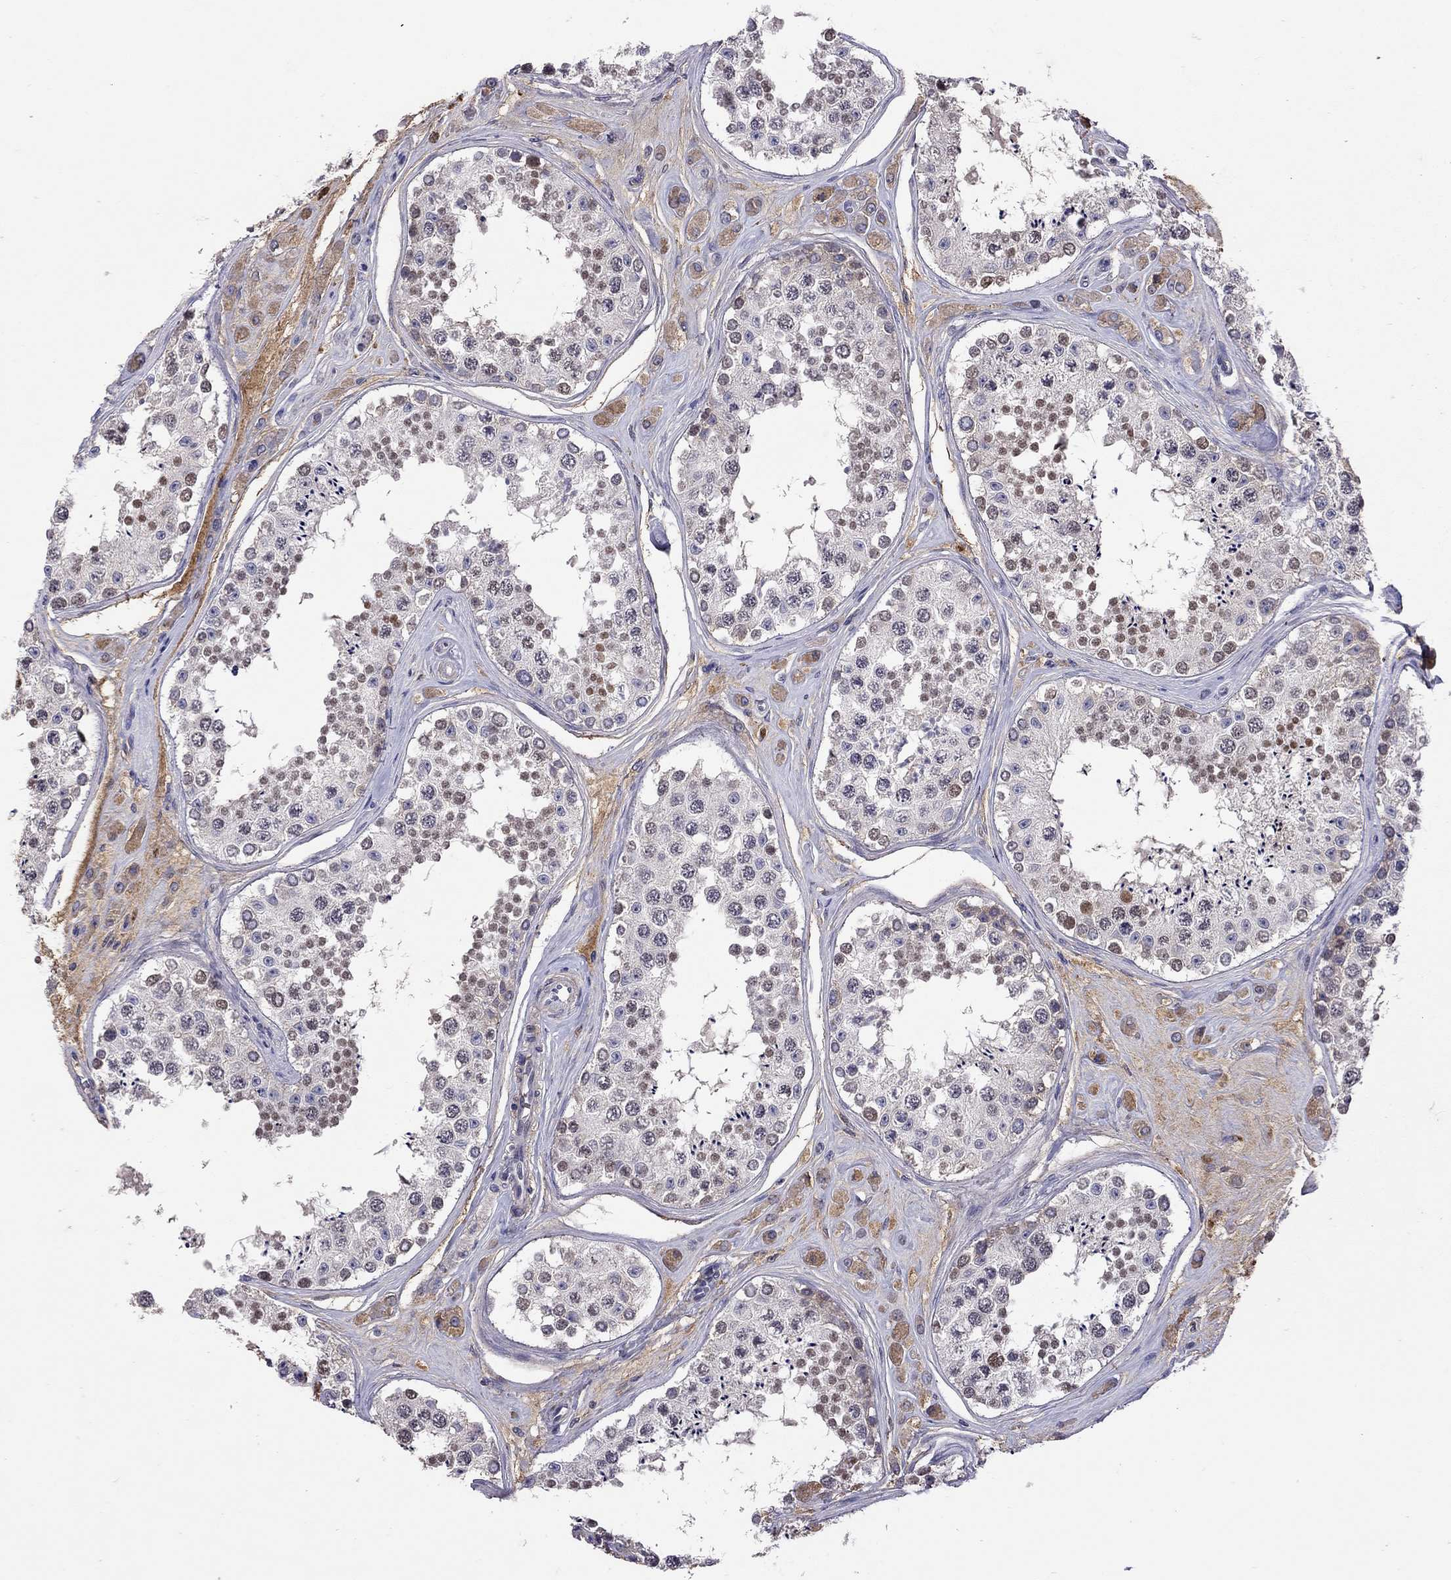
{"staining": {"intensity": "moderate", "quantity": "<25%", "location": "nuclear"}, "tissue": "testis", "cell_type": "Cells in seminiferous ducts", "image_type": "normal", "snomed": [{"axis": "morphology", "description": "Normal tissue, NOS"}, {"axis": "topography", "description": "Testis"}], "caption": "Immunohistochemical staining of unremarkable human testis displays low levels of moderate nuclear staining in approximately <25% of cells in seminiferous ducts. Nuclei are stained in blue.", "gene": "SERPINA3", "patient": {"sex": "male", "age": 25}}